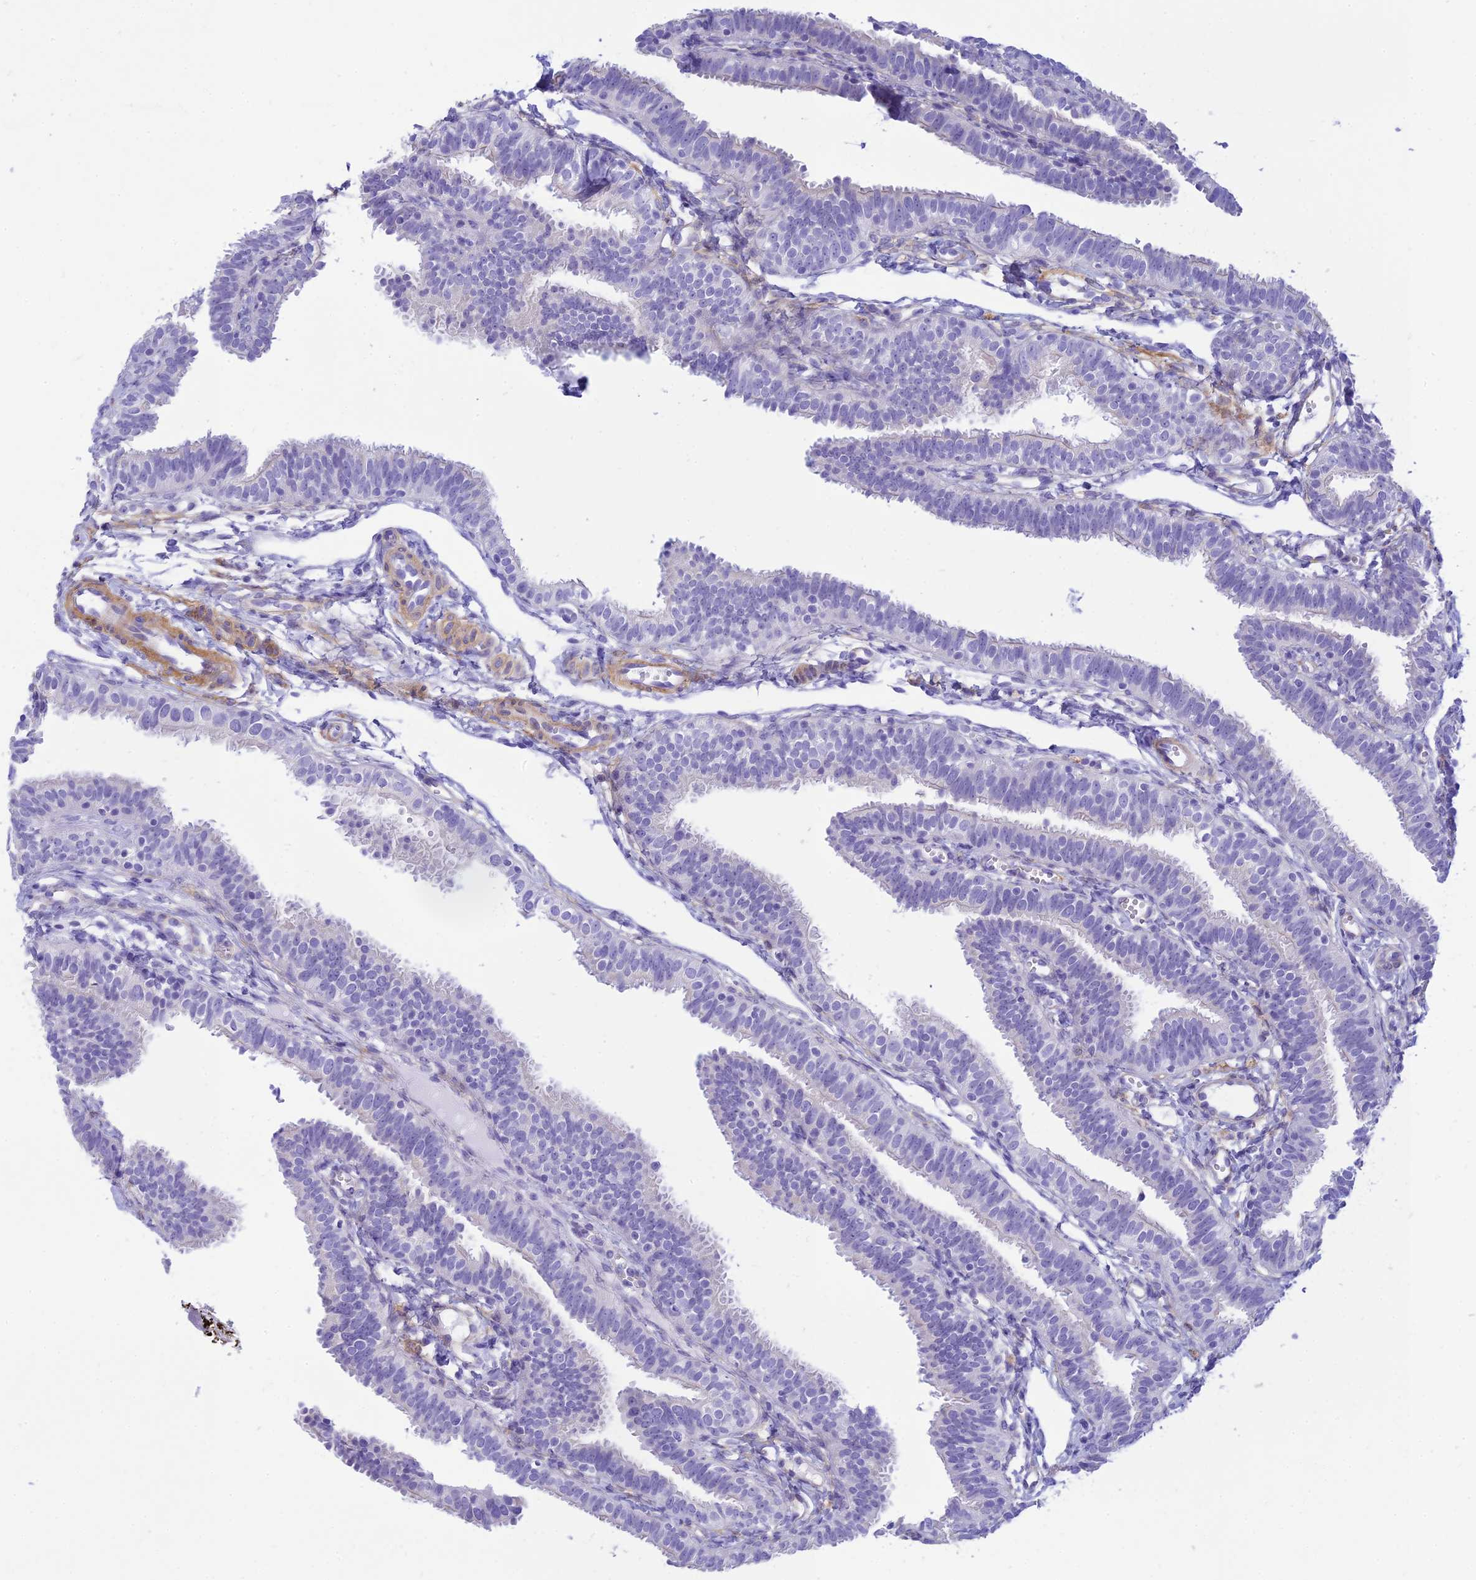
{"staining": {"intensity": "negative", "quantity": "none", "location": "none"}, "tissue": "fallopian tube", "cell_type": "Glandular cells", "image_type": "normal", "snomed": [{"axis": "morphology", "description": "Normal tissue, NOS"}, {"axis": "topography", "description": "Fallopian tube"}], "caption": "Human fallopian tube stained for a protein using immunohistochemistry (IHC) reveals no positivity in glandular cells.", "gene": "FBXW4", "patient": {"sex": "female", "age": 35}}